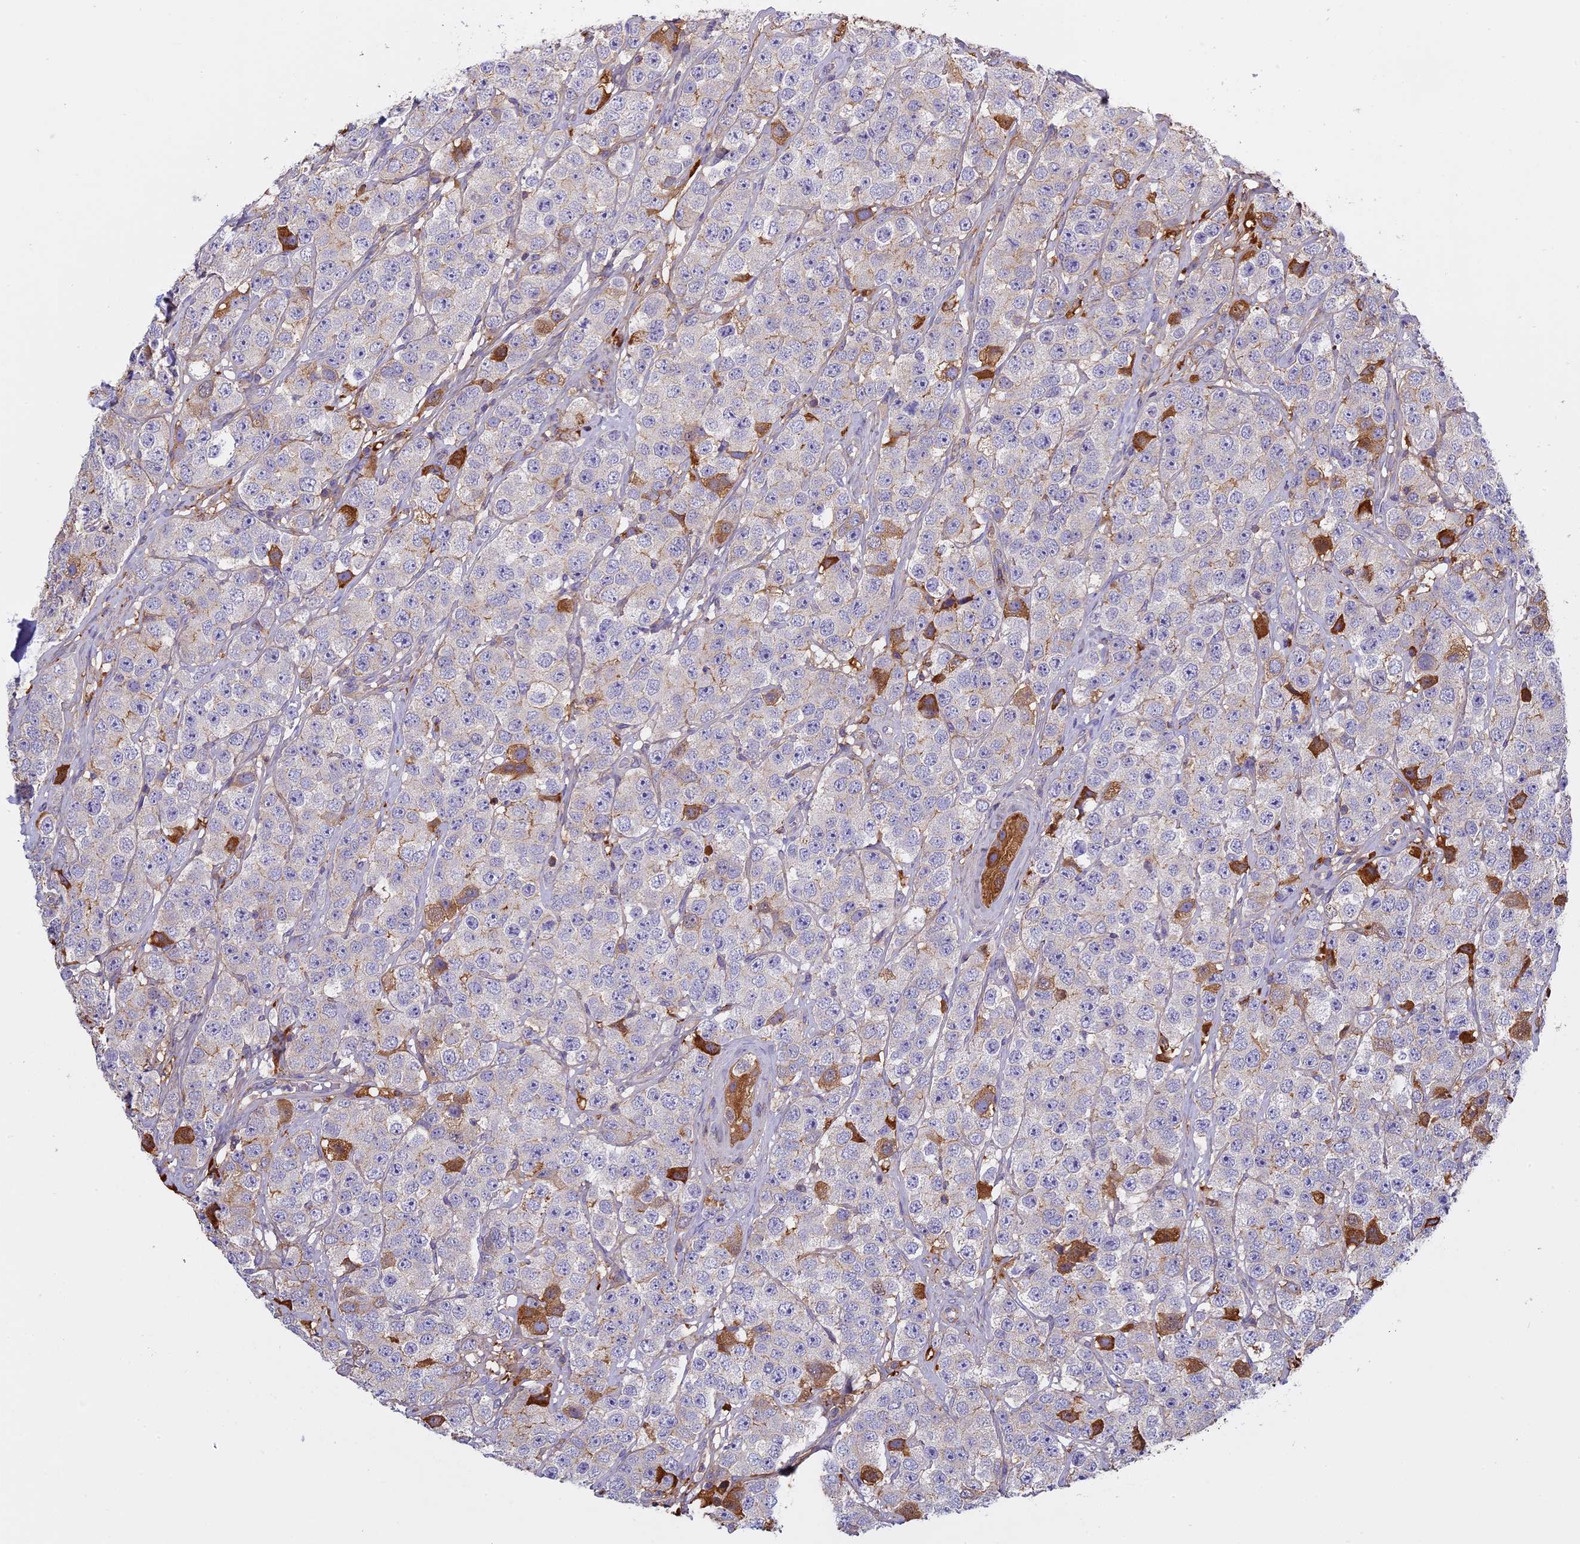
{"staining": {"intensity": "negative", "quantity": "none", "location": "none"}, "tissue": "testis cancer", "cell_type": "Tumor cells", "image_type": "cancer", "snomed": [{"axis": "morphology", "description": "Seminoma, NOS"}, {"axis": "topography", "description": "Testis"}], "caption": "An image of testis cancer (seminoma) stained for a protein shows no brown staining in tumor cells.", "gene": "CFAP119", "patient": {"sex": "male", "age": 28}}